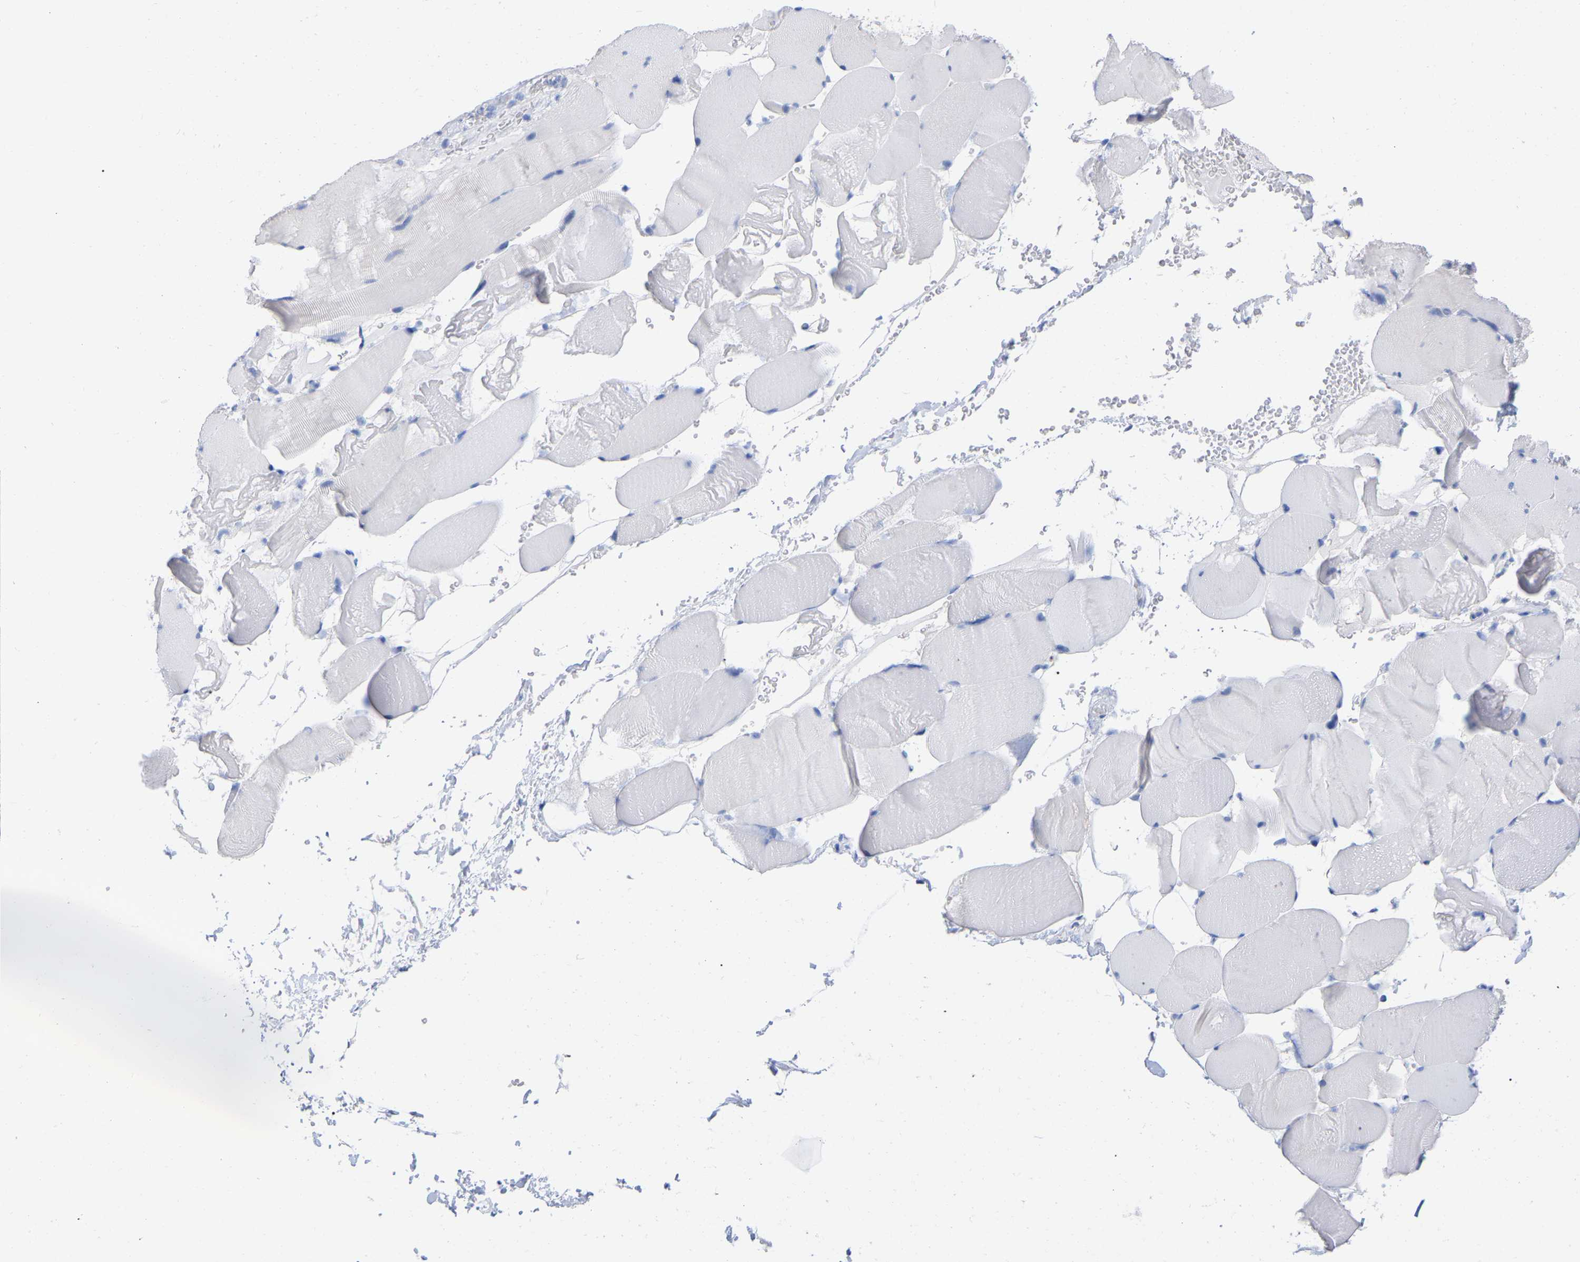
{"staining": {"intensity": "negative", "quantity": "none", "location": "none"}, "tissue": "skeletal muscle", "cell_type": "Myocytes", "image_type": "normal", "snomed": [{"axis": "morphology", "description": "Normal tissue, NOS"}, {"axis": "topography", "description": "Skeletal muscle"}], "caption": "Myocytes are negative for protein expression in unremarkable human skeletal muscle.", "gene": "HAPLN1", "patient": {"sex": "male", "age": 62}}